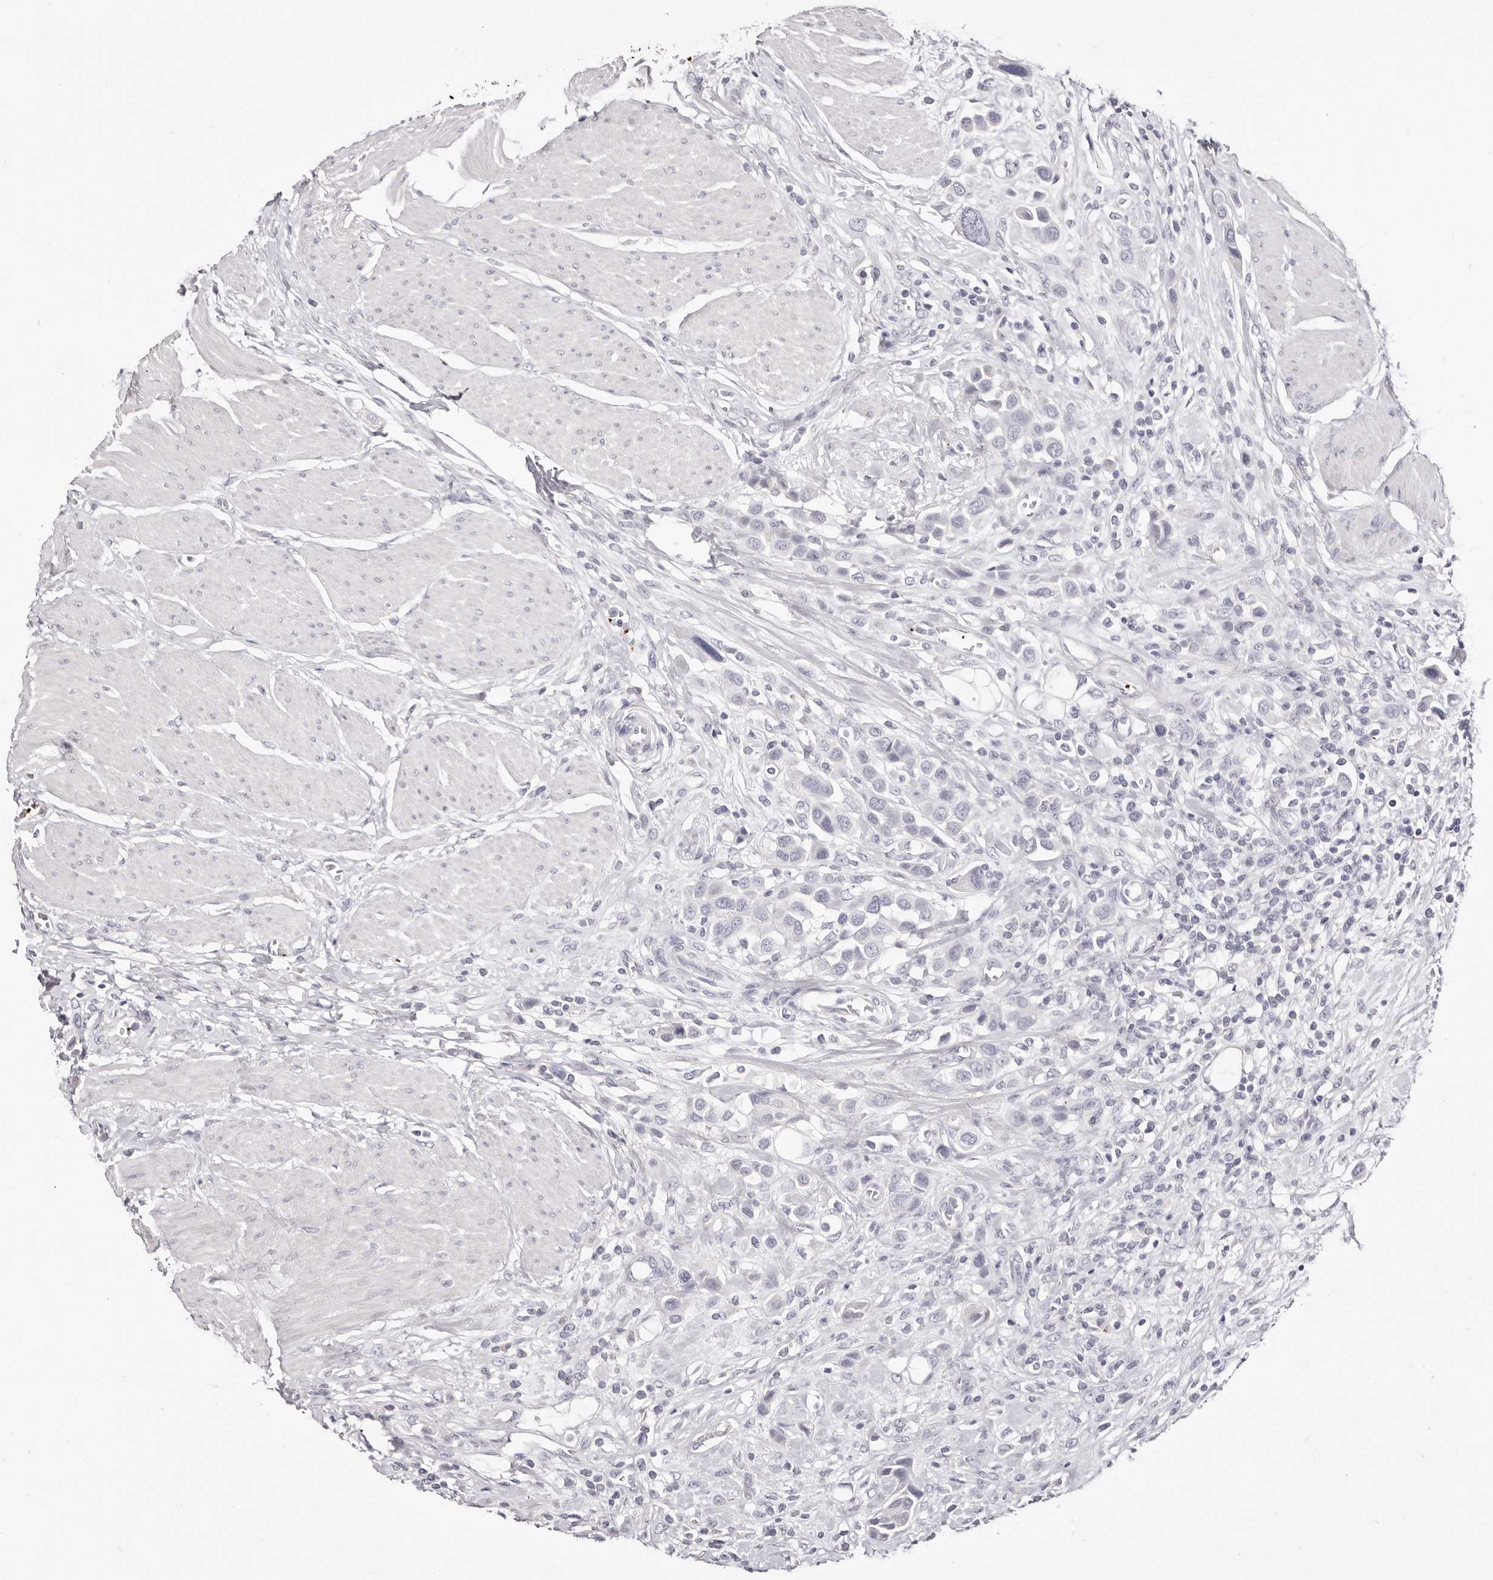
{"staining": {"intensity": "negative", "quantity": "none", "location": "none"}, "tissue": "urothelial cancer", "cell_type": "Tumor cells", "image_type": "cancer", "snomed": [{"axis": "morphology", "description": "Urothelial carcinoma, High grade"}, {"axis": "topography", "description": "Urinary bladder"}], "caption": "Tumor cells show no significant positivity in high-grade urothelial carcinoma.", "gene": "PF4", "patient": {"sex": "male", "age": 50}}